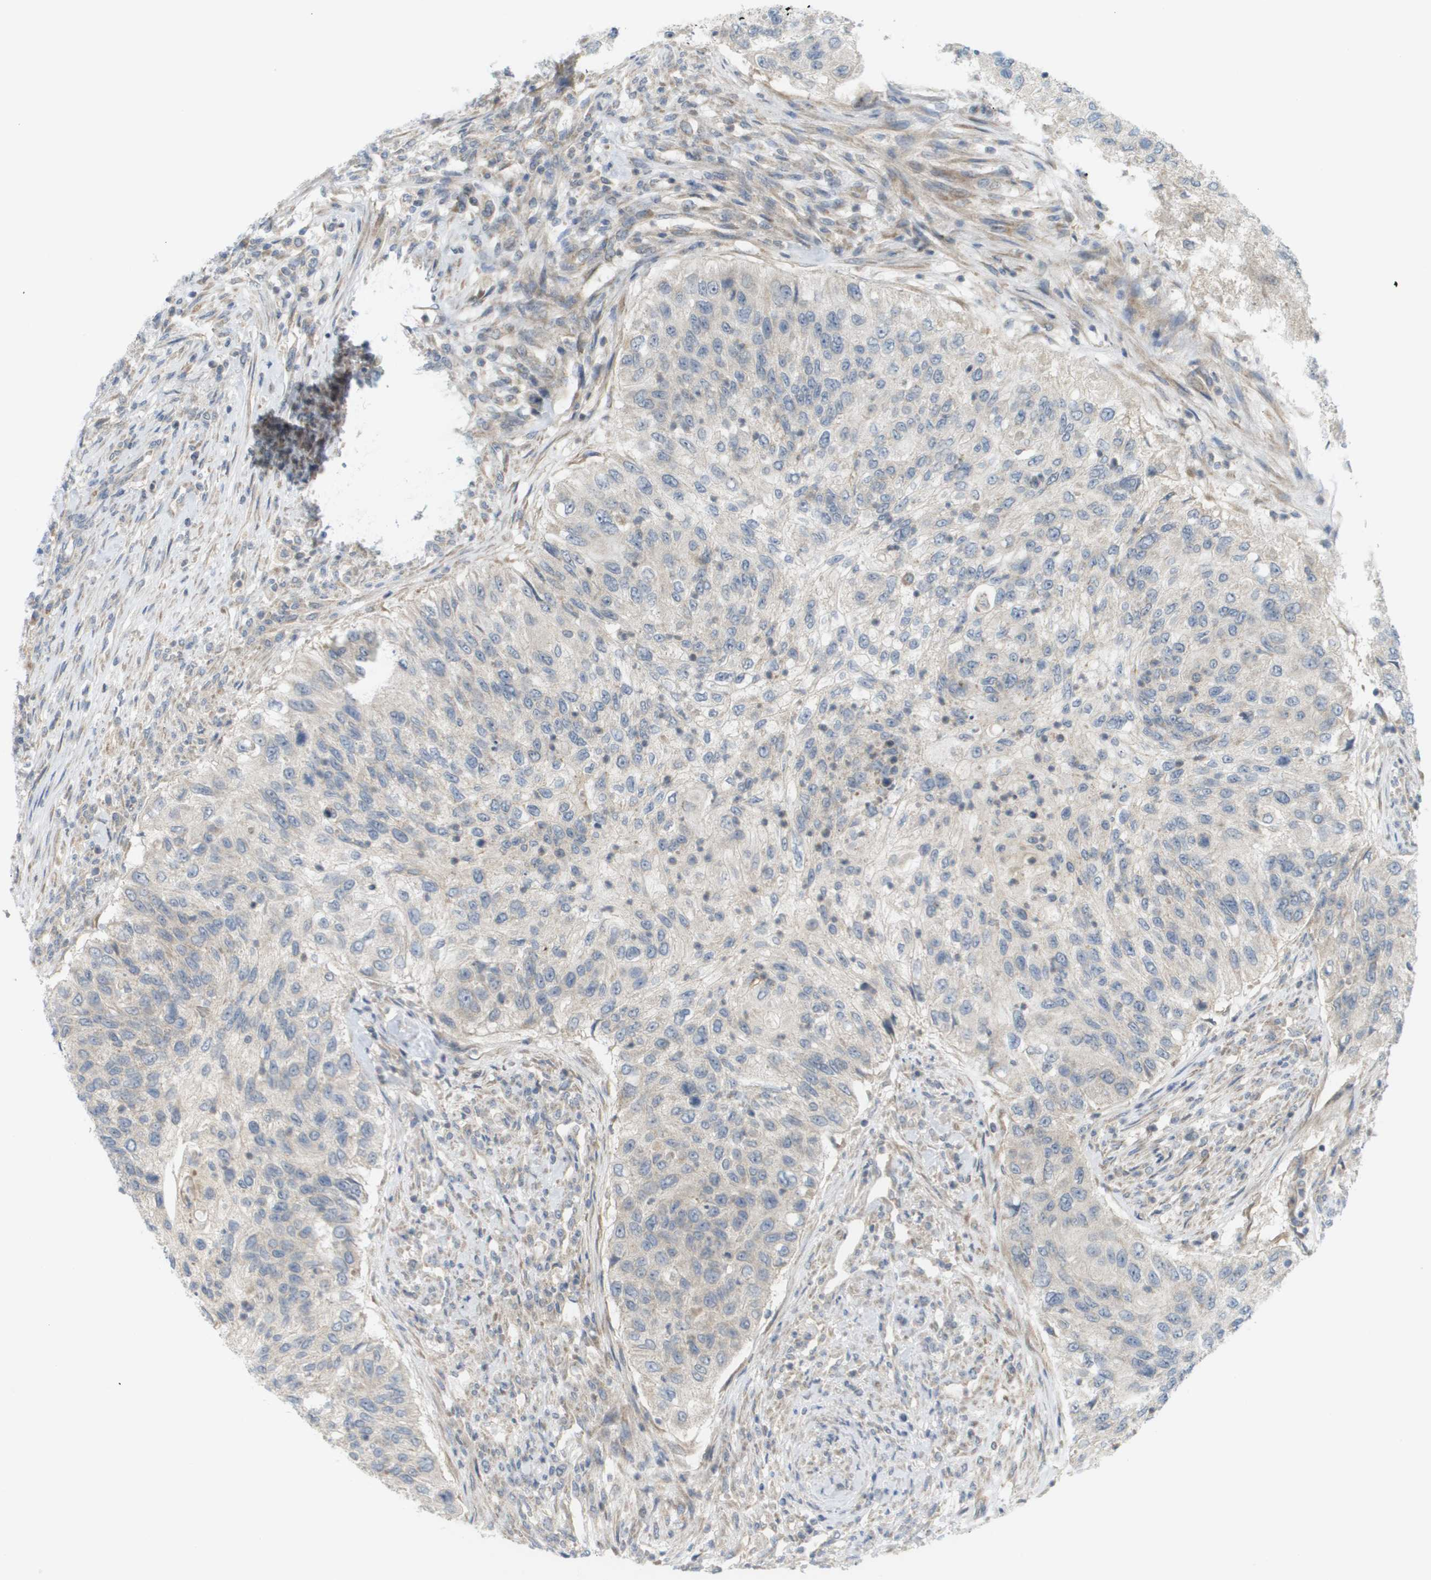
{"staining": {"intensity": "negative", "quantity": "none", "location": "none"}, "tissue": "urothelial cancer", "cell_type": "Tumor cells", "image_type": "cancer", "snomed": [{"axis": "morphology", "description": "Urothelial carcinoma, High grade"}, {"axis": "topography", "description": "Urinary bladder"}], "caption": "Urothelial carcinoma (high-grade) was stained to show a protein in brown. There is no significant staining in tumor cells. Brightfield microscopy of IHC stained with DAB (3,3'-diaminobenzidine) (brown) and hematoxylin (blue), captured at high magnification.", "gene": "PROC", "patient": {"sex": "female", "age": 60}}